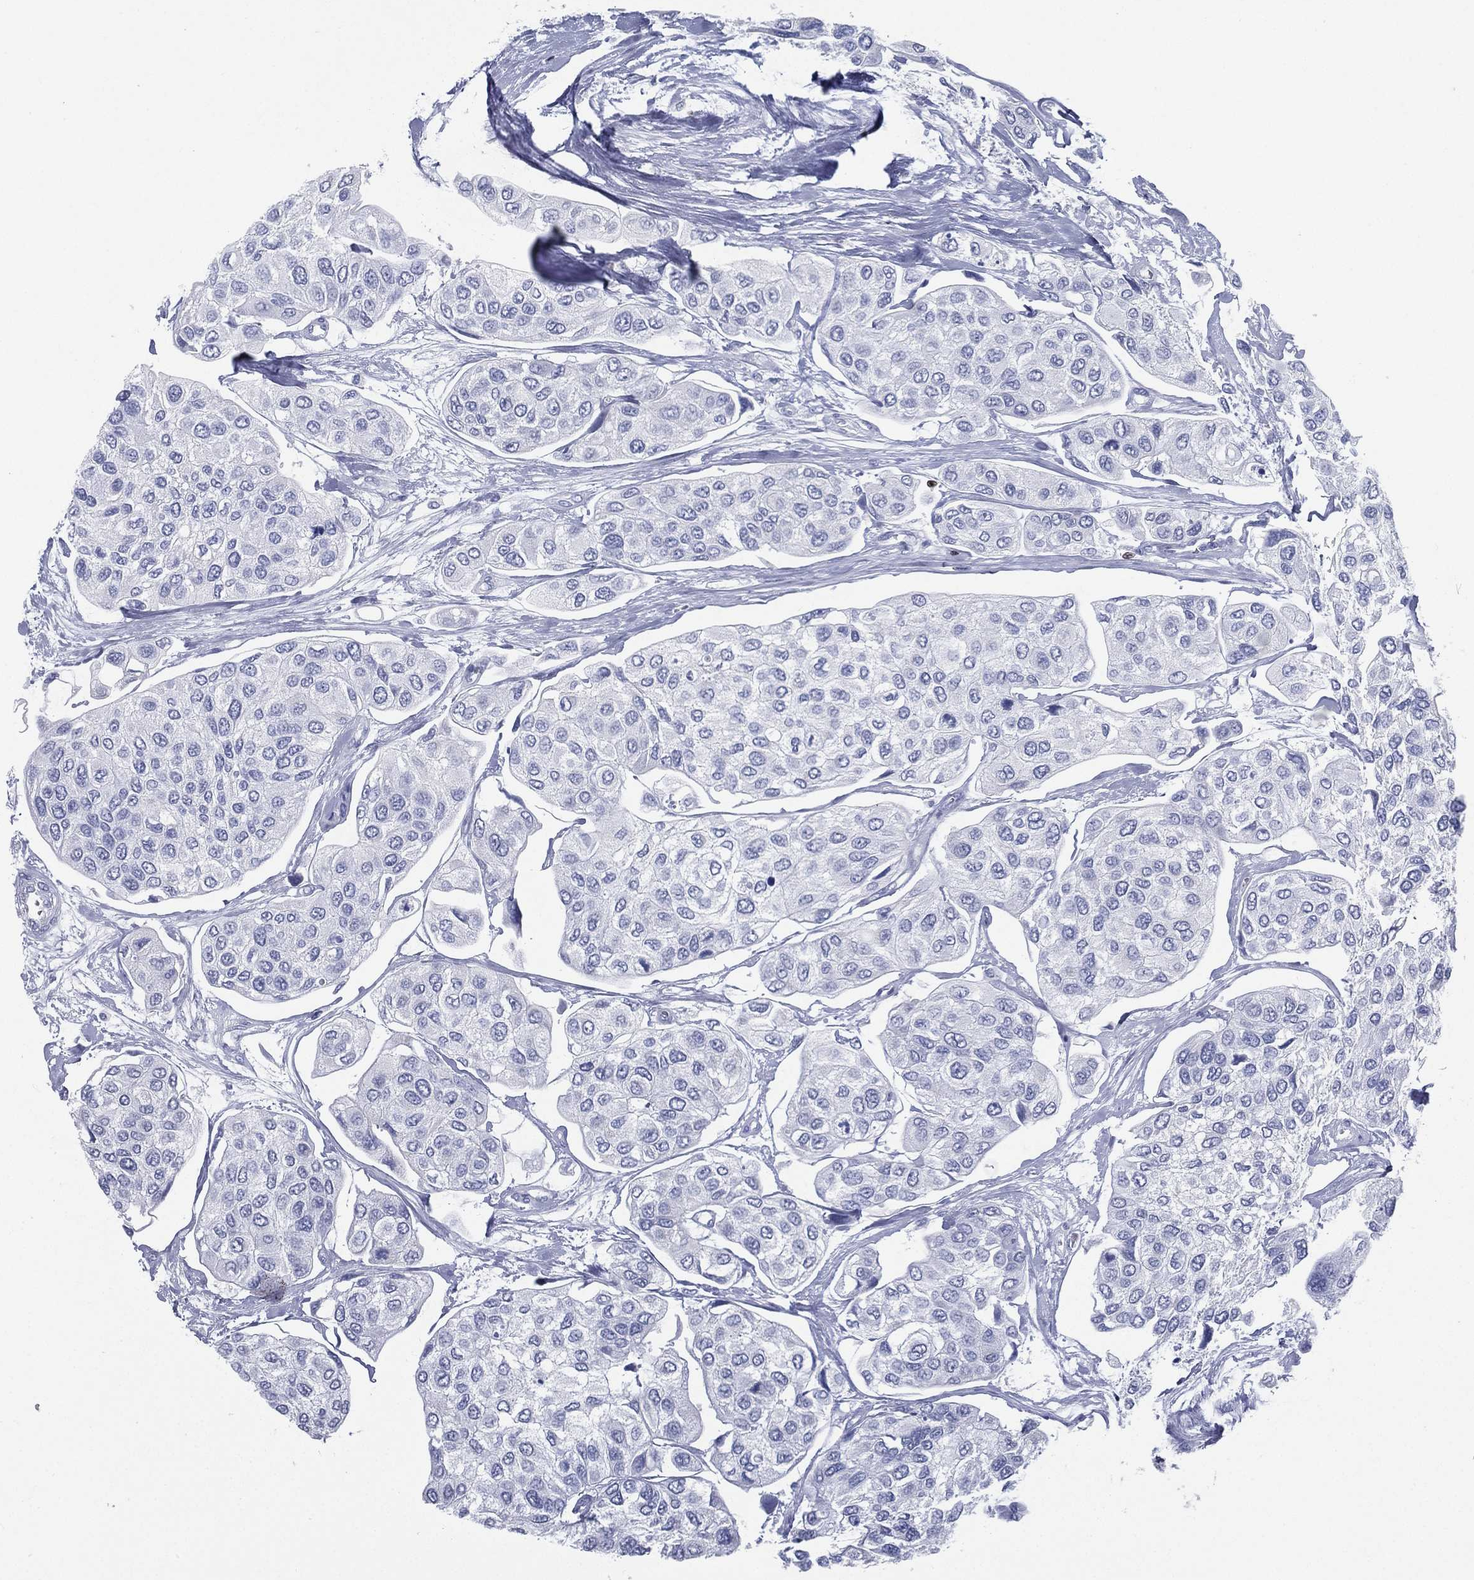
{"staining": {"intensity": "negative", "quantity": "none", "location": "none"}, "tissue": "urothelial cancer", "cell_type": "Tumor cells", "image_type": "cancer", "snomed": [{"axis": "morphology", "description": "Urothelial carcinoma, High grade"}, {"axis": "topography", "description": "Urinary bladder"}], "caption": "The micrograph displays no staining of tumor cells in urothelial cancer.", "gene": "PYHIN1", "patient": {"sex": "male", "age": 77}}